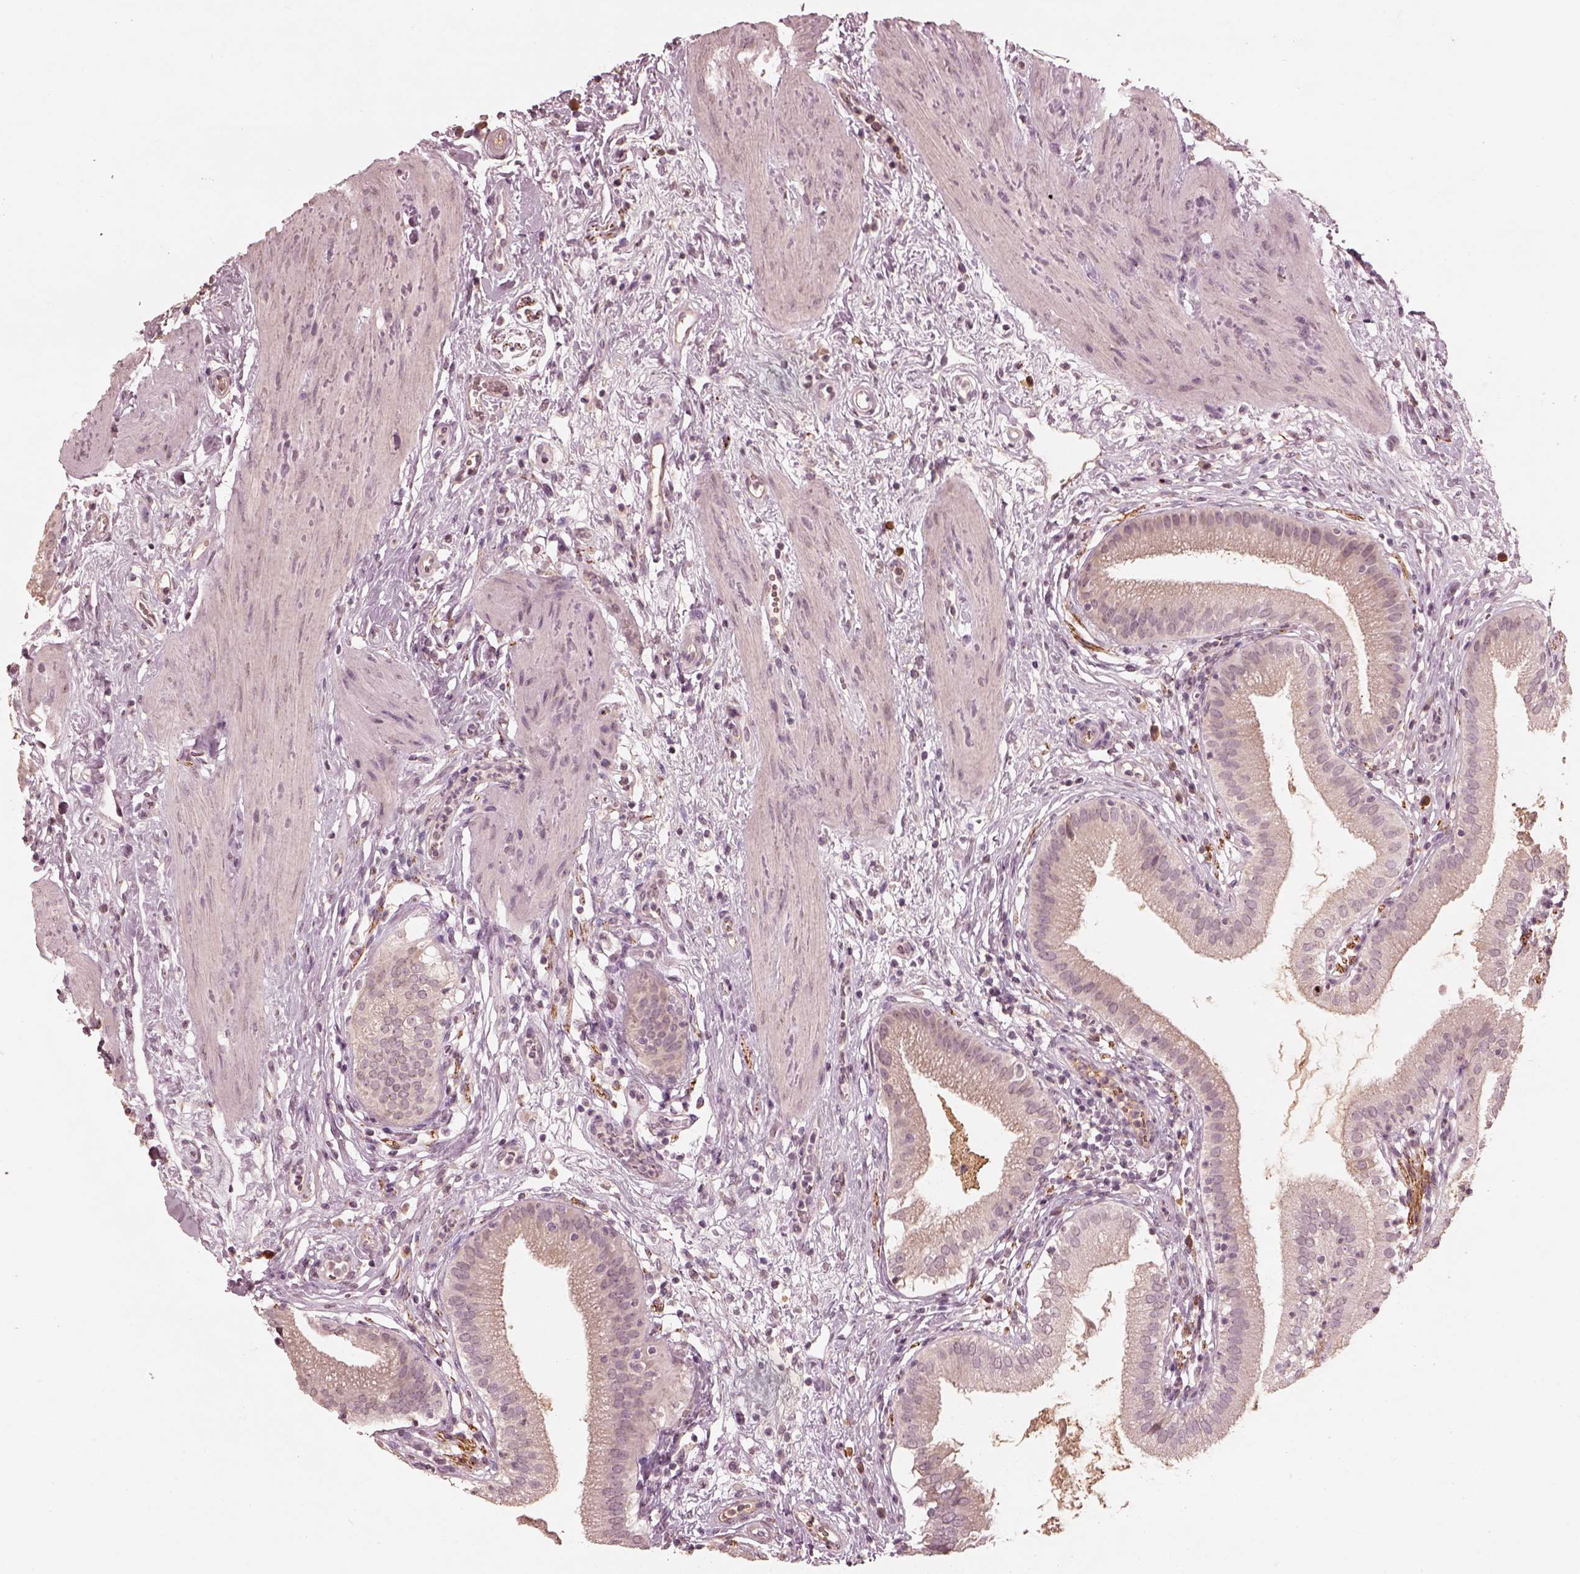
{"staining": {"intensity": "negative", "quantity": "none", "location": "none"}, "tissue": "gallbladder", "cell_type": "Glandular cells", "image_type": "normal", "snomed": [{"axis": "morphology", "description": "Normal tissue, NOS"}, {"axis": "topography", "description": "Gallbladder"}], "caption": "This is a histopathology image of IHC staining of normal gallbladder, which shows no expression in glandular cells. The staining is performed using DAB brown chromogen with nuclei counter-stained in using hematoxylin.", "gene": "CALR3", "patient": {"sex": "female", "age": 65}}